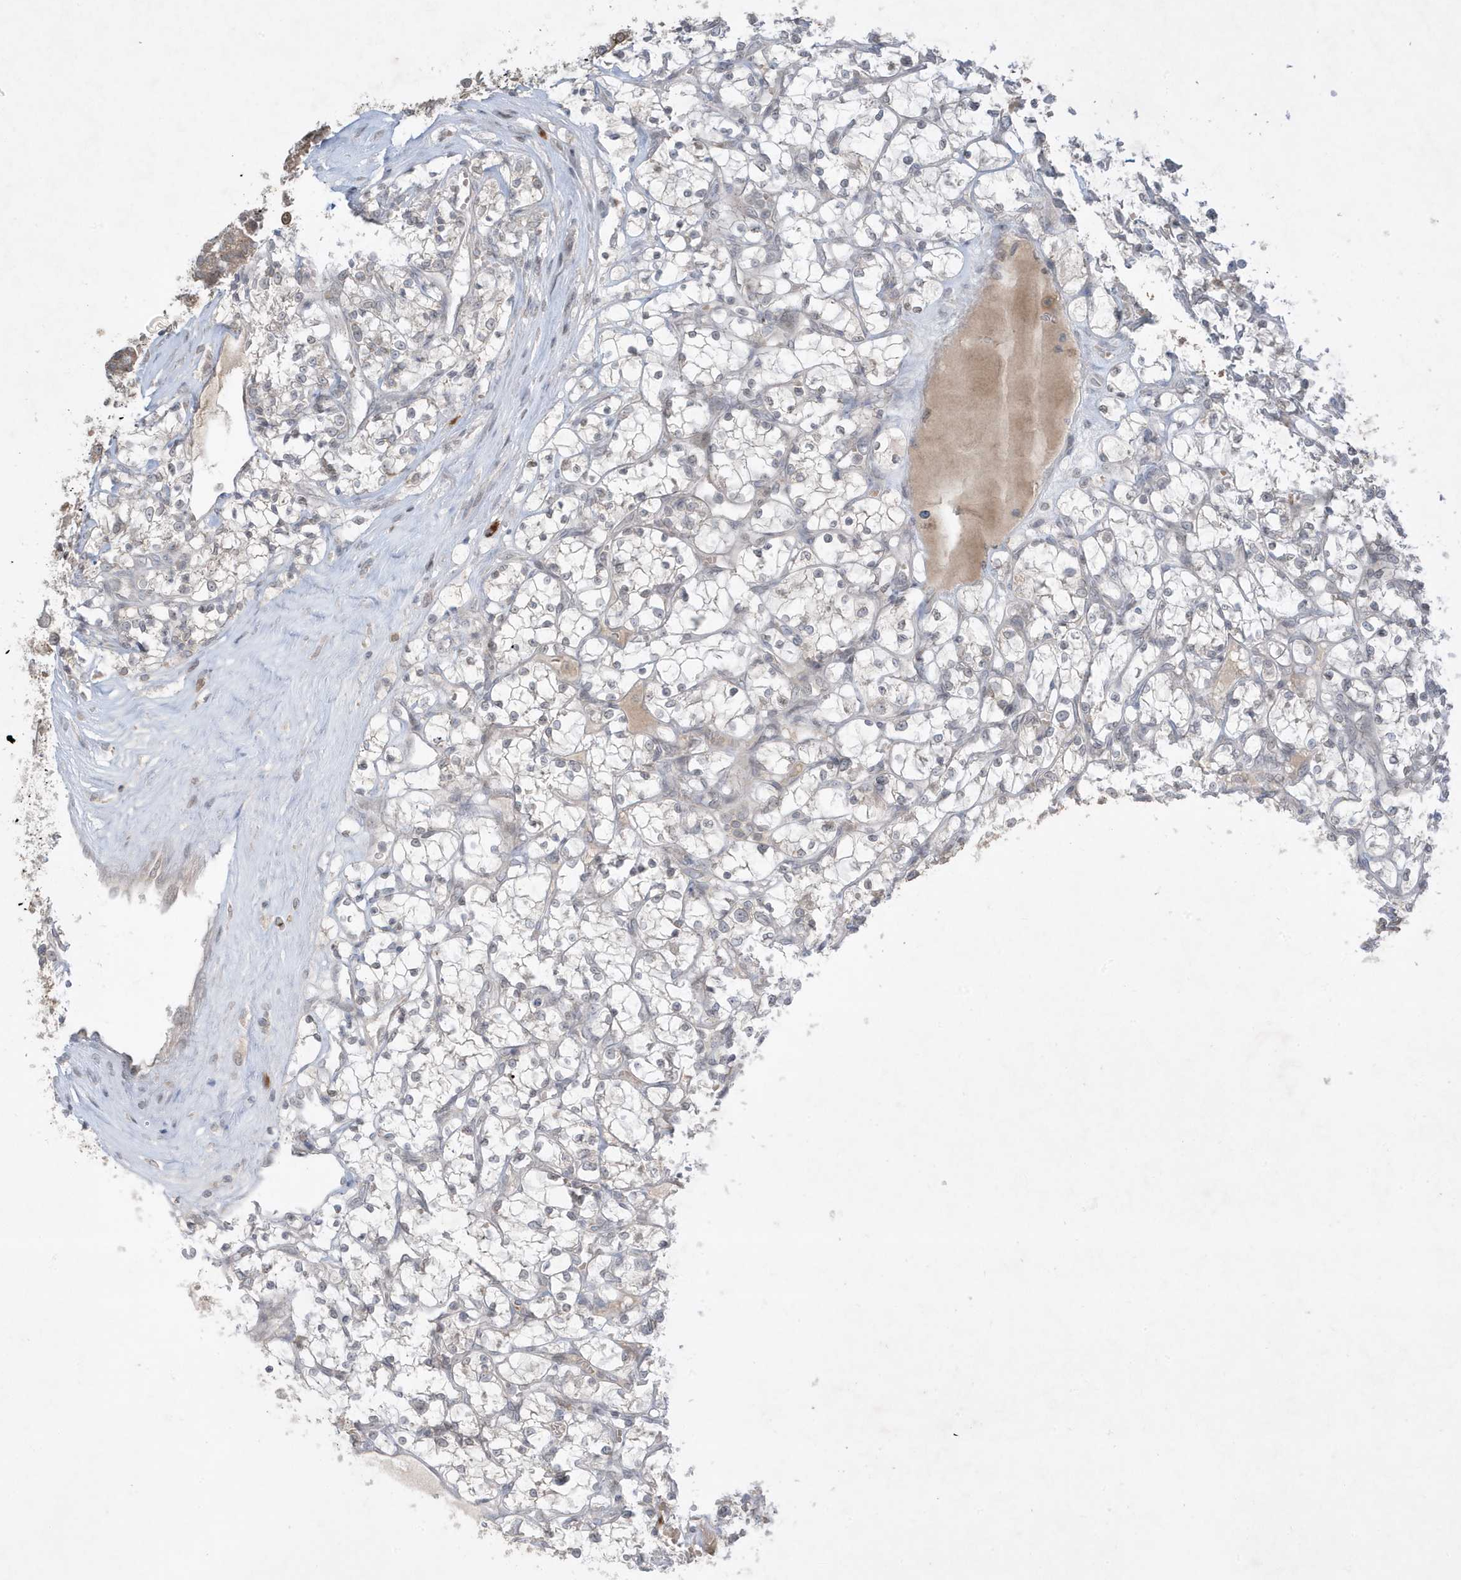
{"staining": {"intensity": "negative", "quantity": "none", "location": "none"}, "tissue": "renal cancer", "cell_type": "Tumor cells", "image_type": "cancer", "snomed": [{"axis": "morphology", "description": "Adenocarcinoma, NOS"}, {"axis": "topography", "description": "Kidney"}], "caption": "DAB (3,3'-diaminobenzidine) immunohistochemical staining of human adenocarcinoma (renal) shows no significant positivity in tumor cells. (Stains: DAB immunohistochemistry with hematoxylin counter stain, Microscopy: brightfield microscopy at high magnification).", "gene": "FNDC1", "patient": {"sex": "female", "age": 69}}